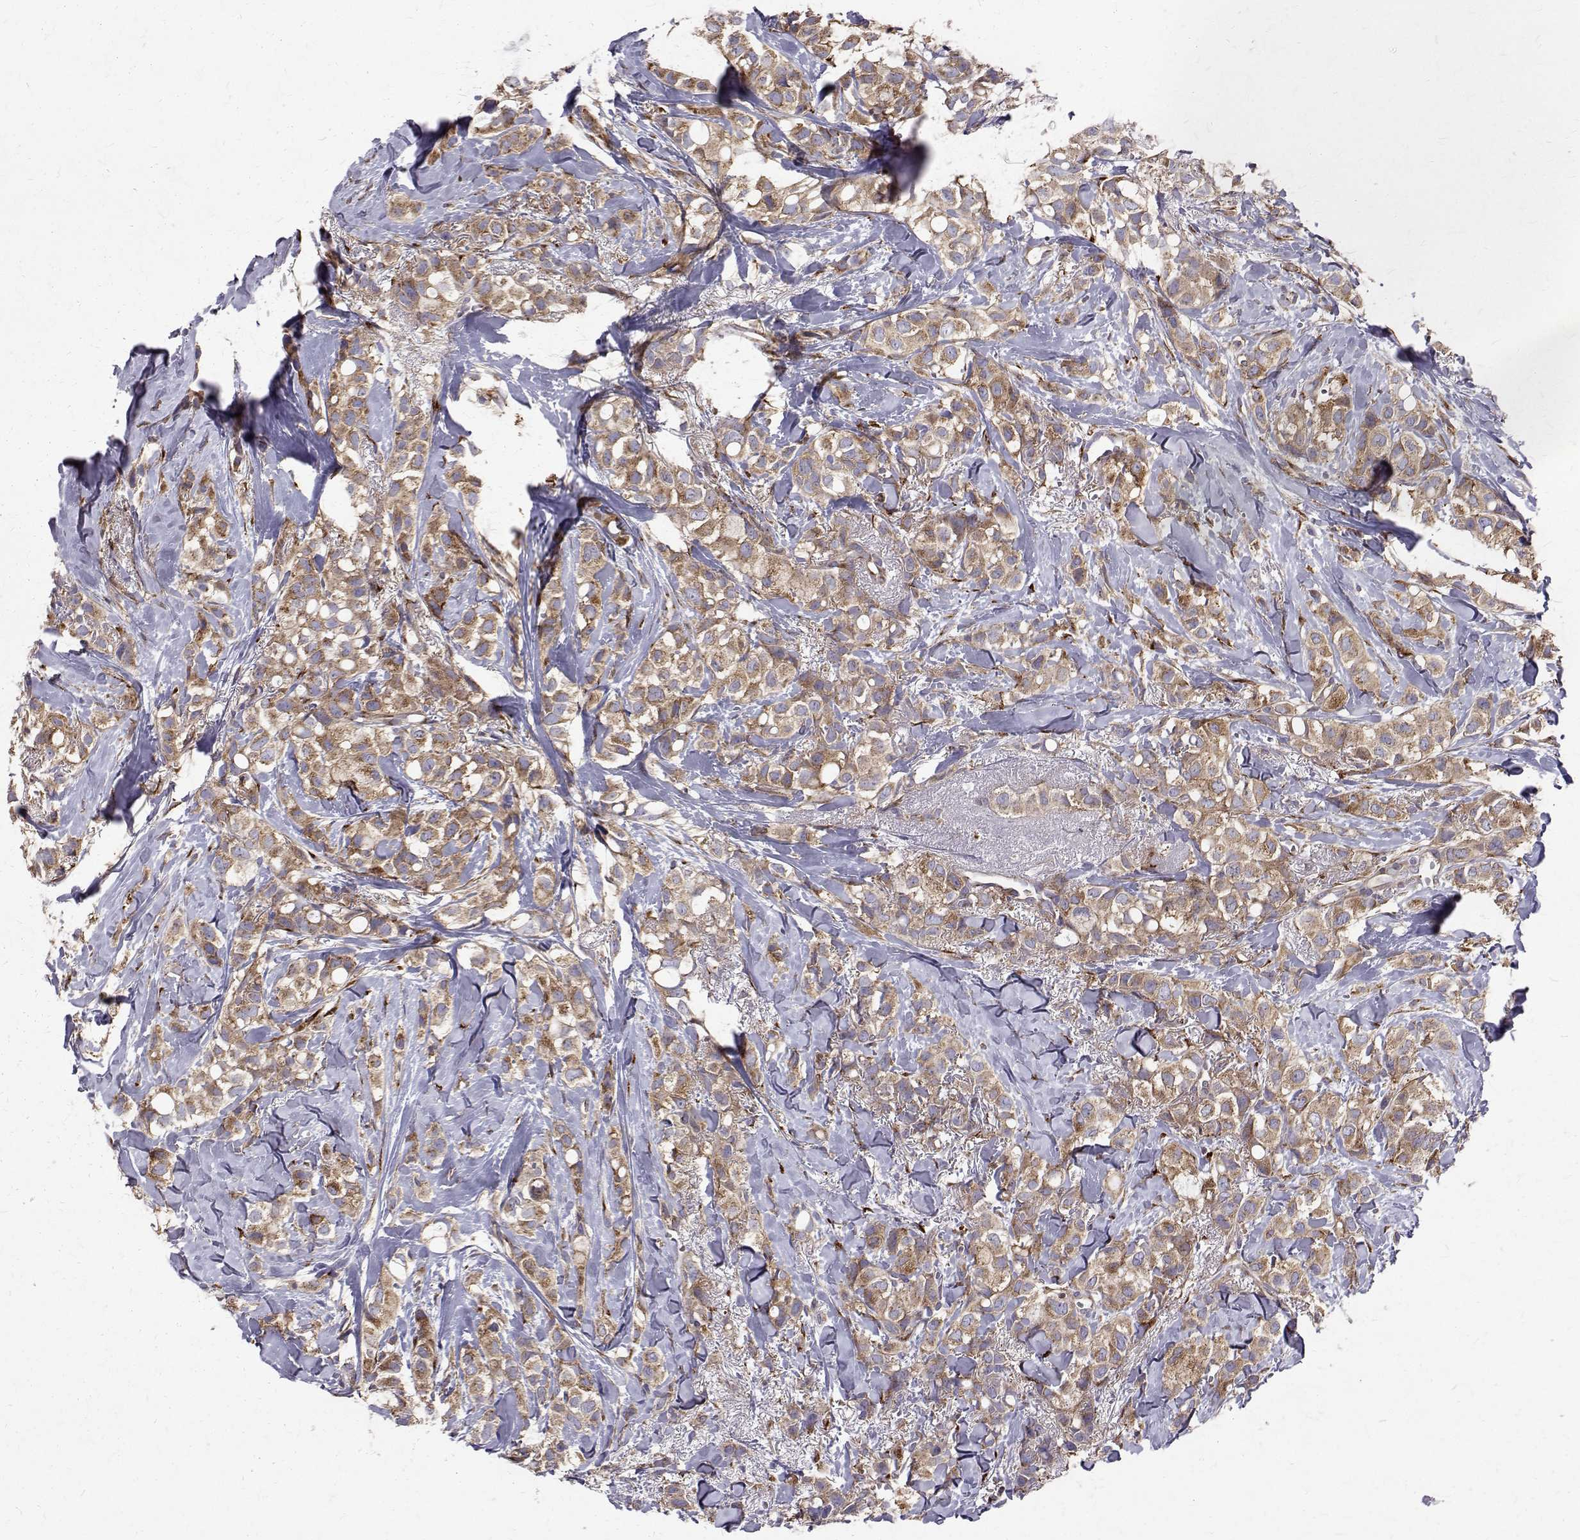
{"staining": {"intensity": "moderate", "quantity": ">75%", "location": "cytoplasmic/membranous"}, "tissue": "breast cancer", "cell_type": "Tumor cells", "image_type": "cancer", "snomed": [{"axis": "morphology", "description": "Duct carcinoma"}, {"axis": "topography", "description": "Breast"}], "caption": "Tumor cells display medium levels of moderate cytoplasmic/membranous staining in approximately >75% of cells in breast cancer (infiltrating ductal carcinoma). The staining was performed using DAB, with brown indicating positive protein expression. Nuclei are stained blue with hematoxylin.", "gene": "ARFGAP1", "patient": {"sex": "female", "age": 85}}